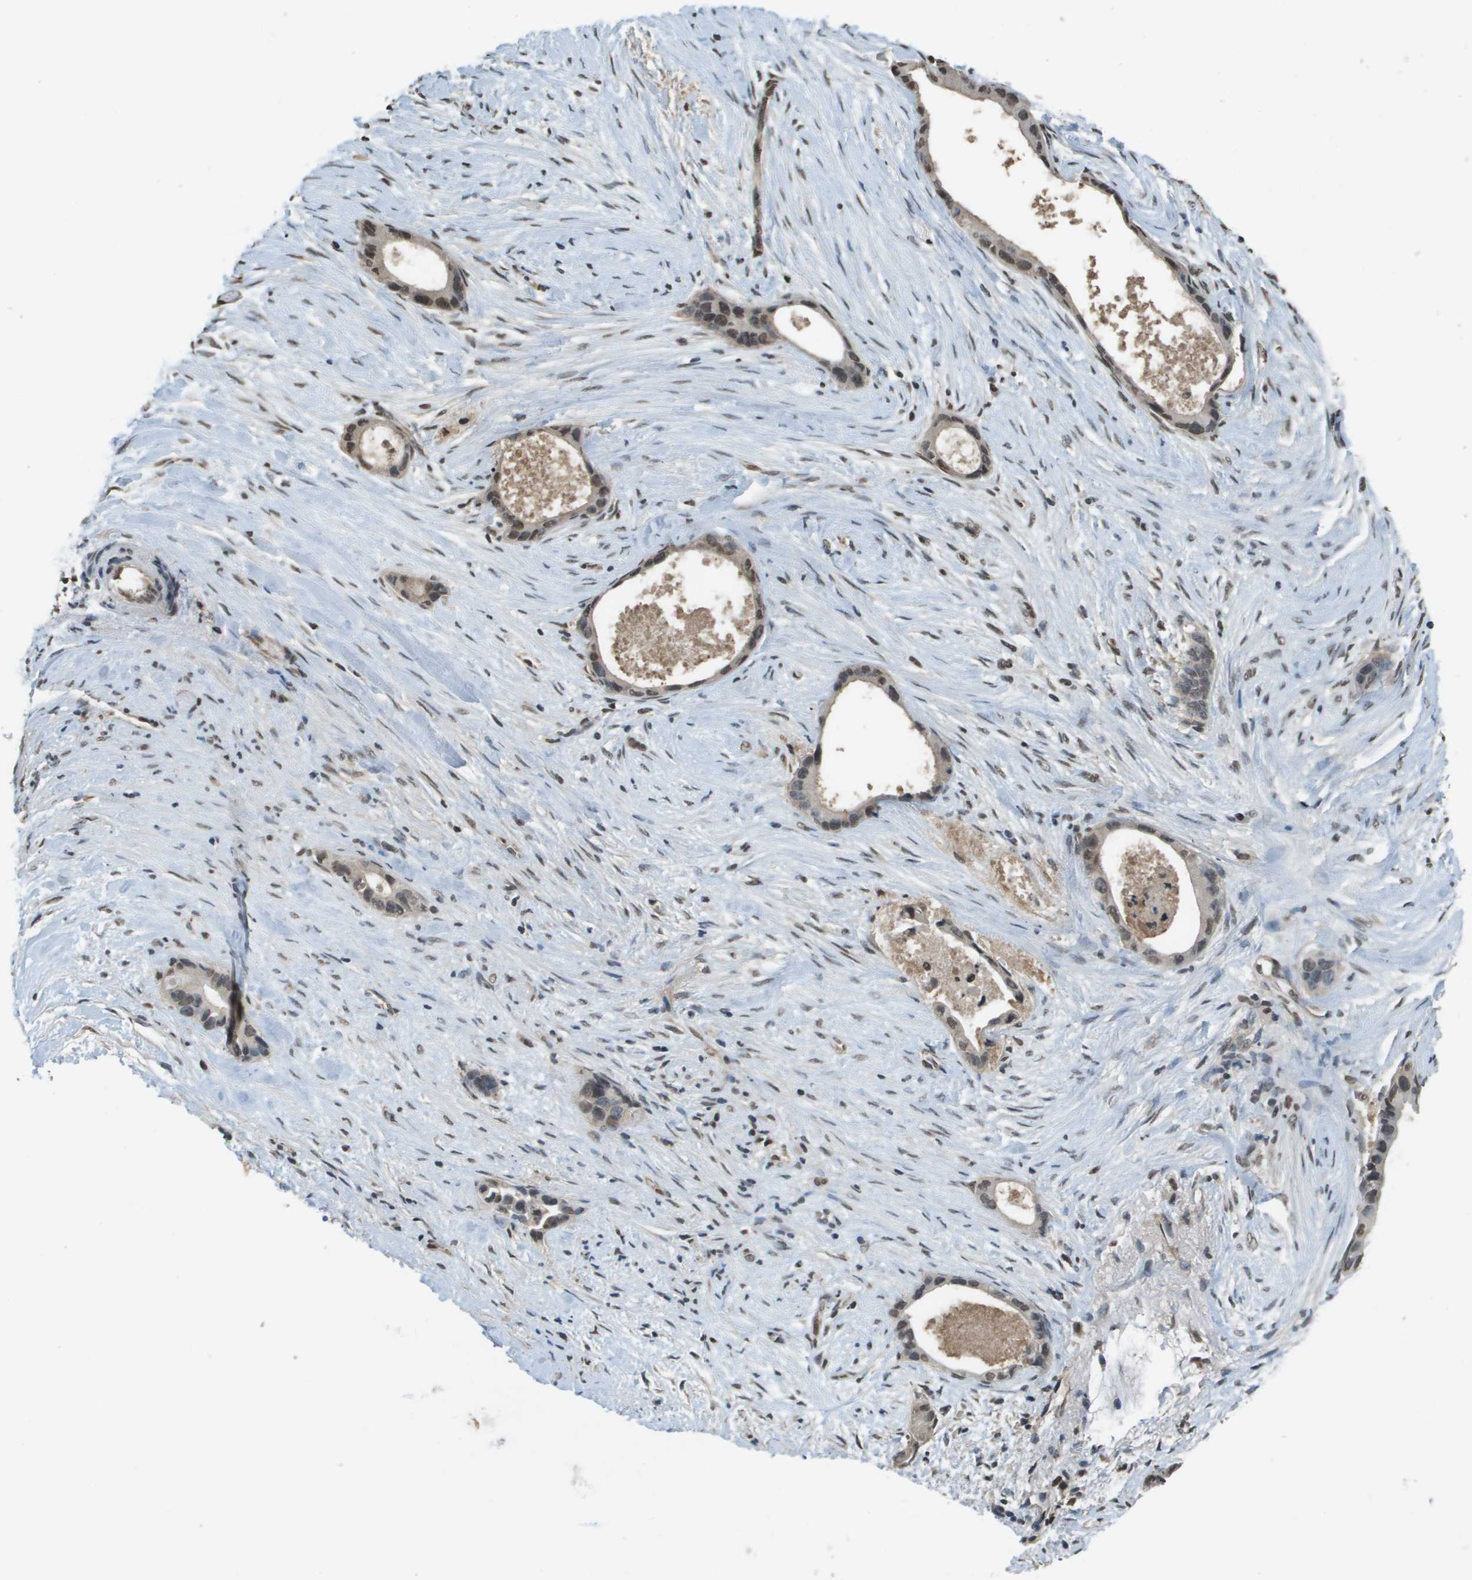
{"staining": {"intensity": "moderate", "quantity": "<25%", "location": "nuclear"}, "tissue": "liver cancer", "cell_type": "Tumor cells", "image_type": "cancer", "snomed": [{"axis": "morphology", "description": "Cholangiocarcinoma"}, {"axis": "topography", "description": "Liver"}], "caption": "Immunohistochemical staining of liver cancer (cholangiocarcinoma) reveals low levels of moderate nuclear protein staining in approximately <25% of tumor cells.", "gene": "NDRG2", "patient": {"sex": "female", "age": 55}}